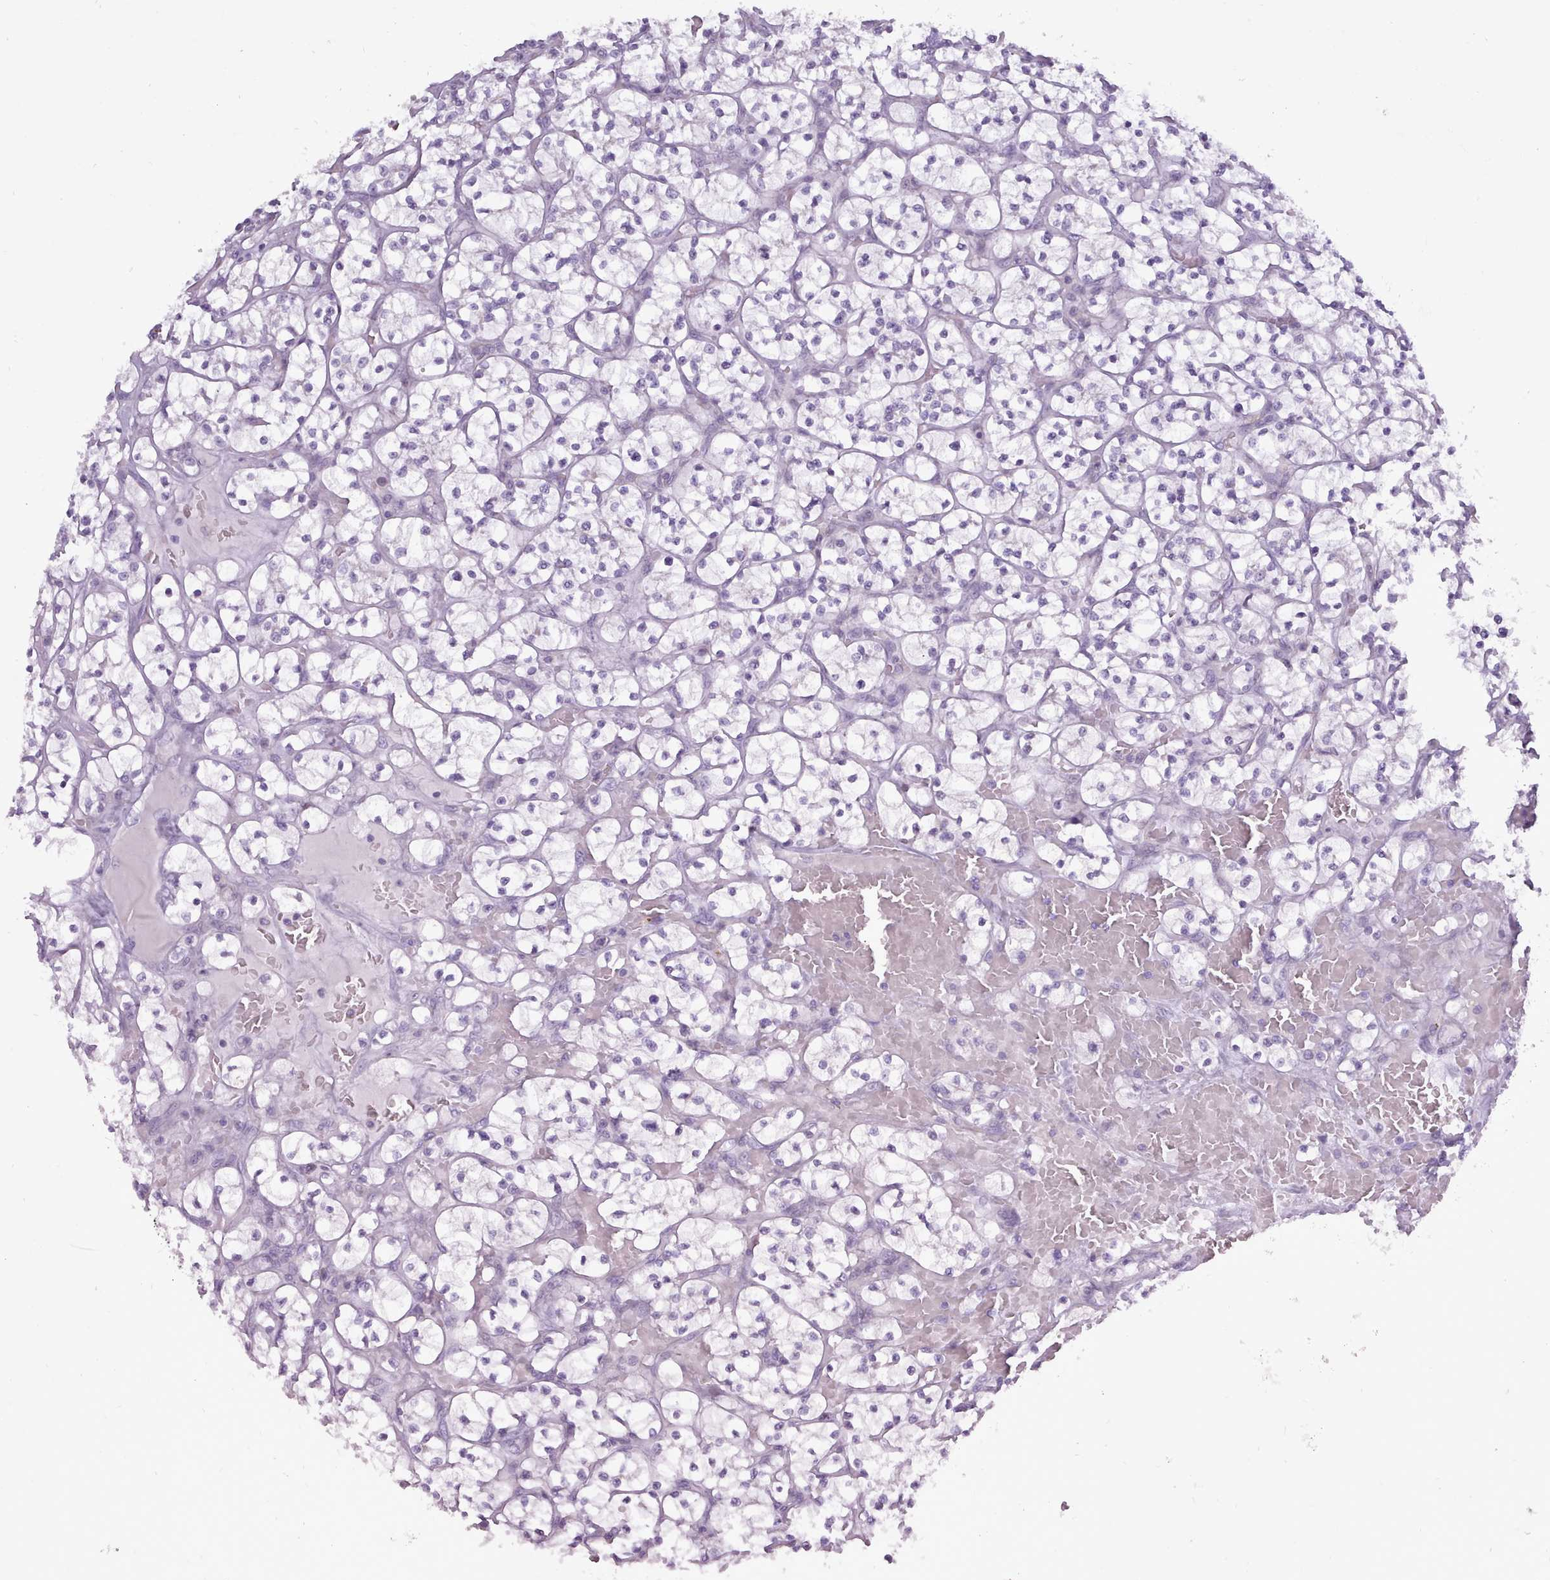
{"staining": {"intensity": "negative", "quantity": "none", "location": "none"}, "tissue": "renal cancer", "cell_type": "Tumor cells", "image_type": "cancer", "snomed": [{"axis": "morphology", "description": "Adenocarcinoma, NOS"}, {"axis": "topography", "description": "Kidney"}], "caption": "Histopathology image shows no protein staining in tumor cells of renal cancer (adenocarcinoma) tissue.", "gene": "BDKRB2", "patient": {"sex": "female", "age": 64}}